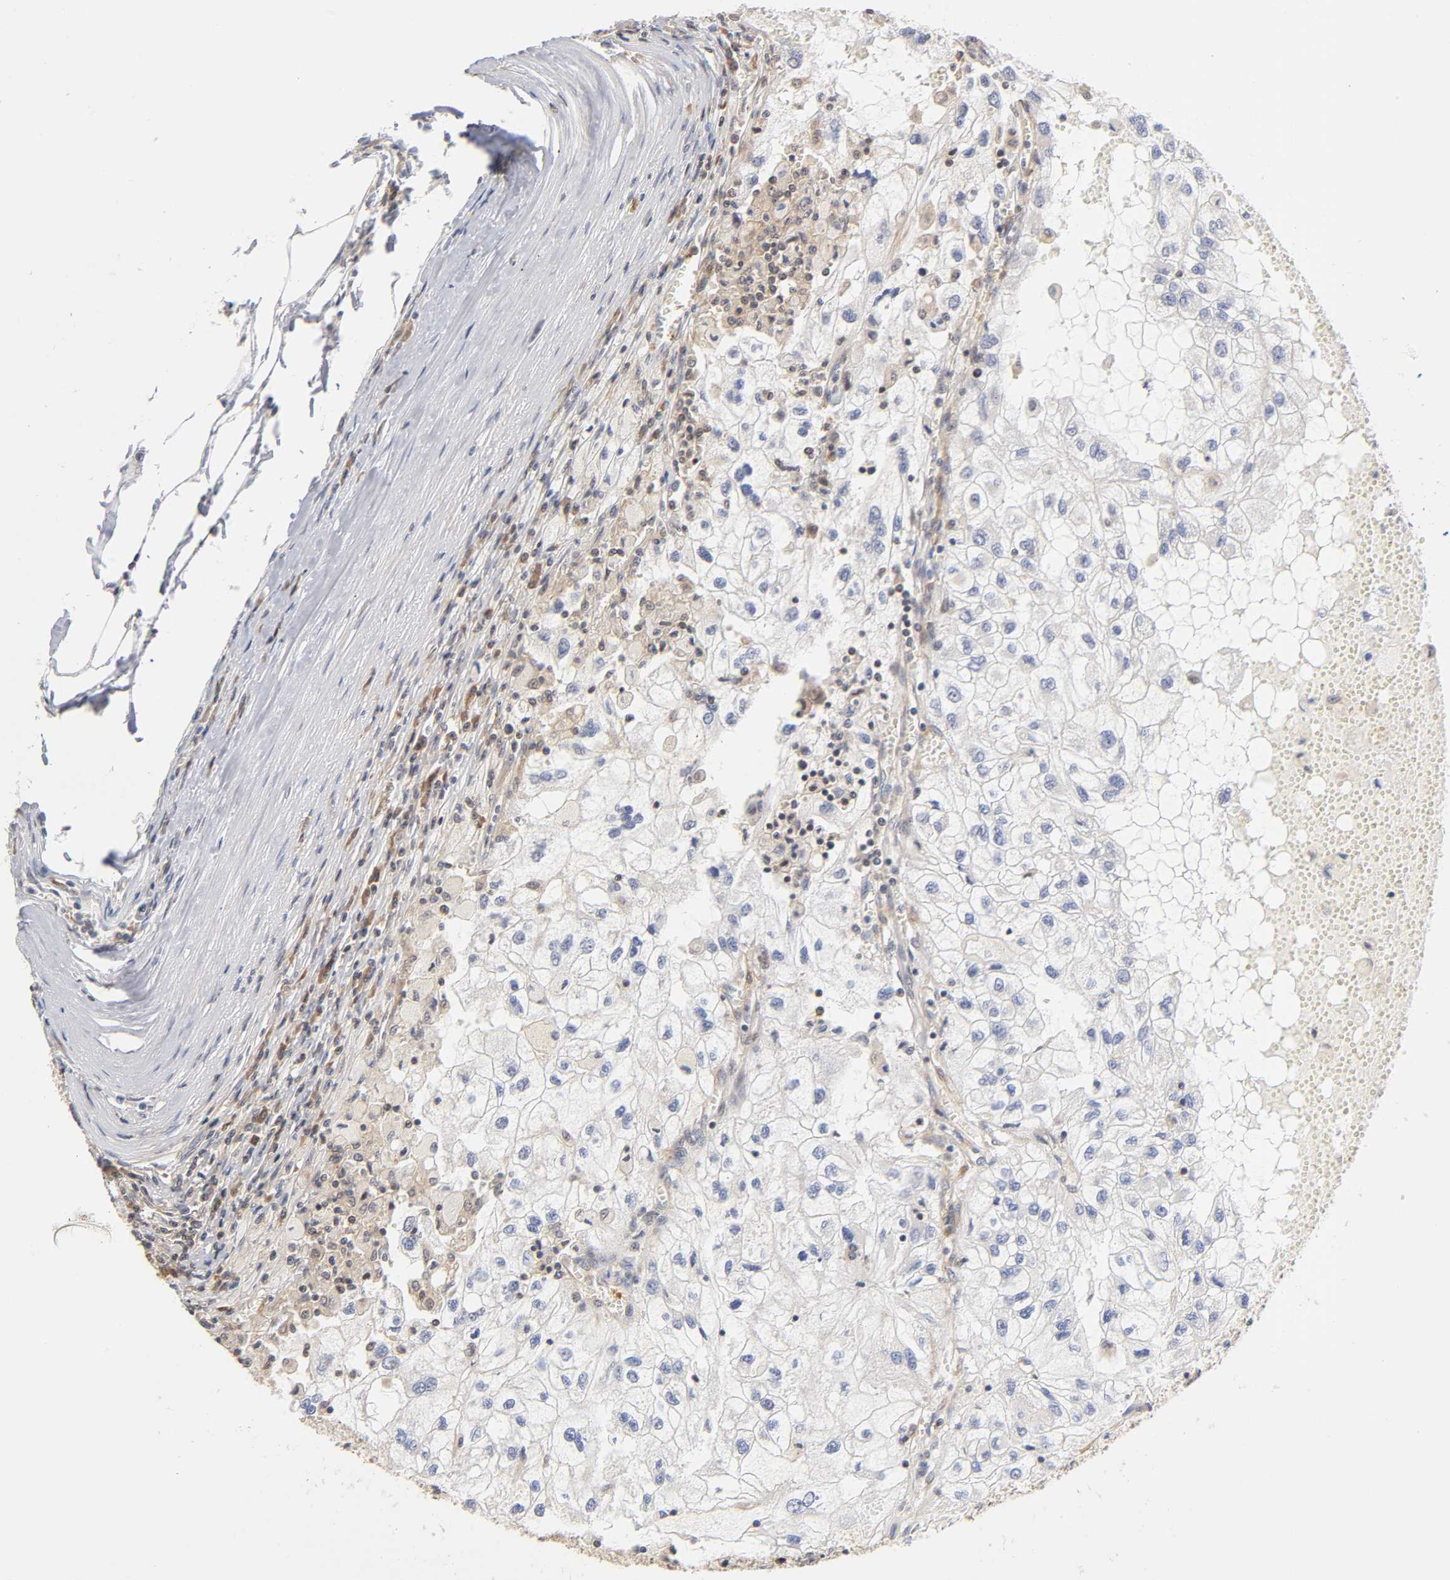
{"staining": {"intensity": "negative", "quantity": "none", "location": "none"}, "tissue": "renal cancer", "cell_type": "Tumor cells", "image_type": "cancer", "snomed": [{"axis": "morphology", "description": "Normal tissue, NOS"}, {"axis": "morphology", "description": "Adenocarcinoma, NOS"}, {"axis": "topography", "description": "Kidney"}], "caption": "Tumor cells are negative for protein expression in human renal cancer.", "gene": "PDE5A", "patient": {"sex": "male", "age": 71}}